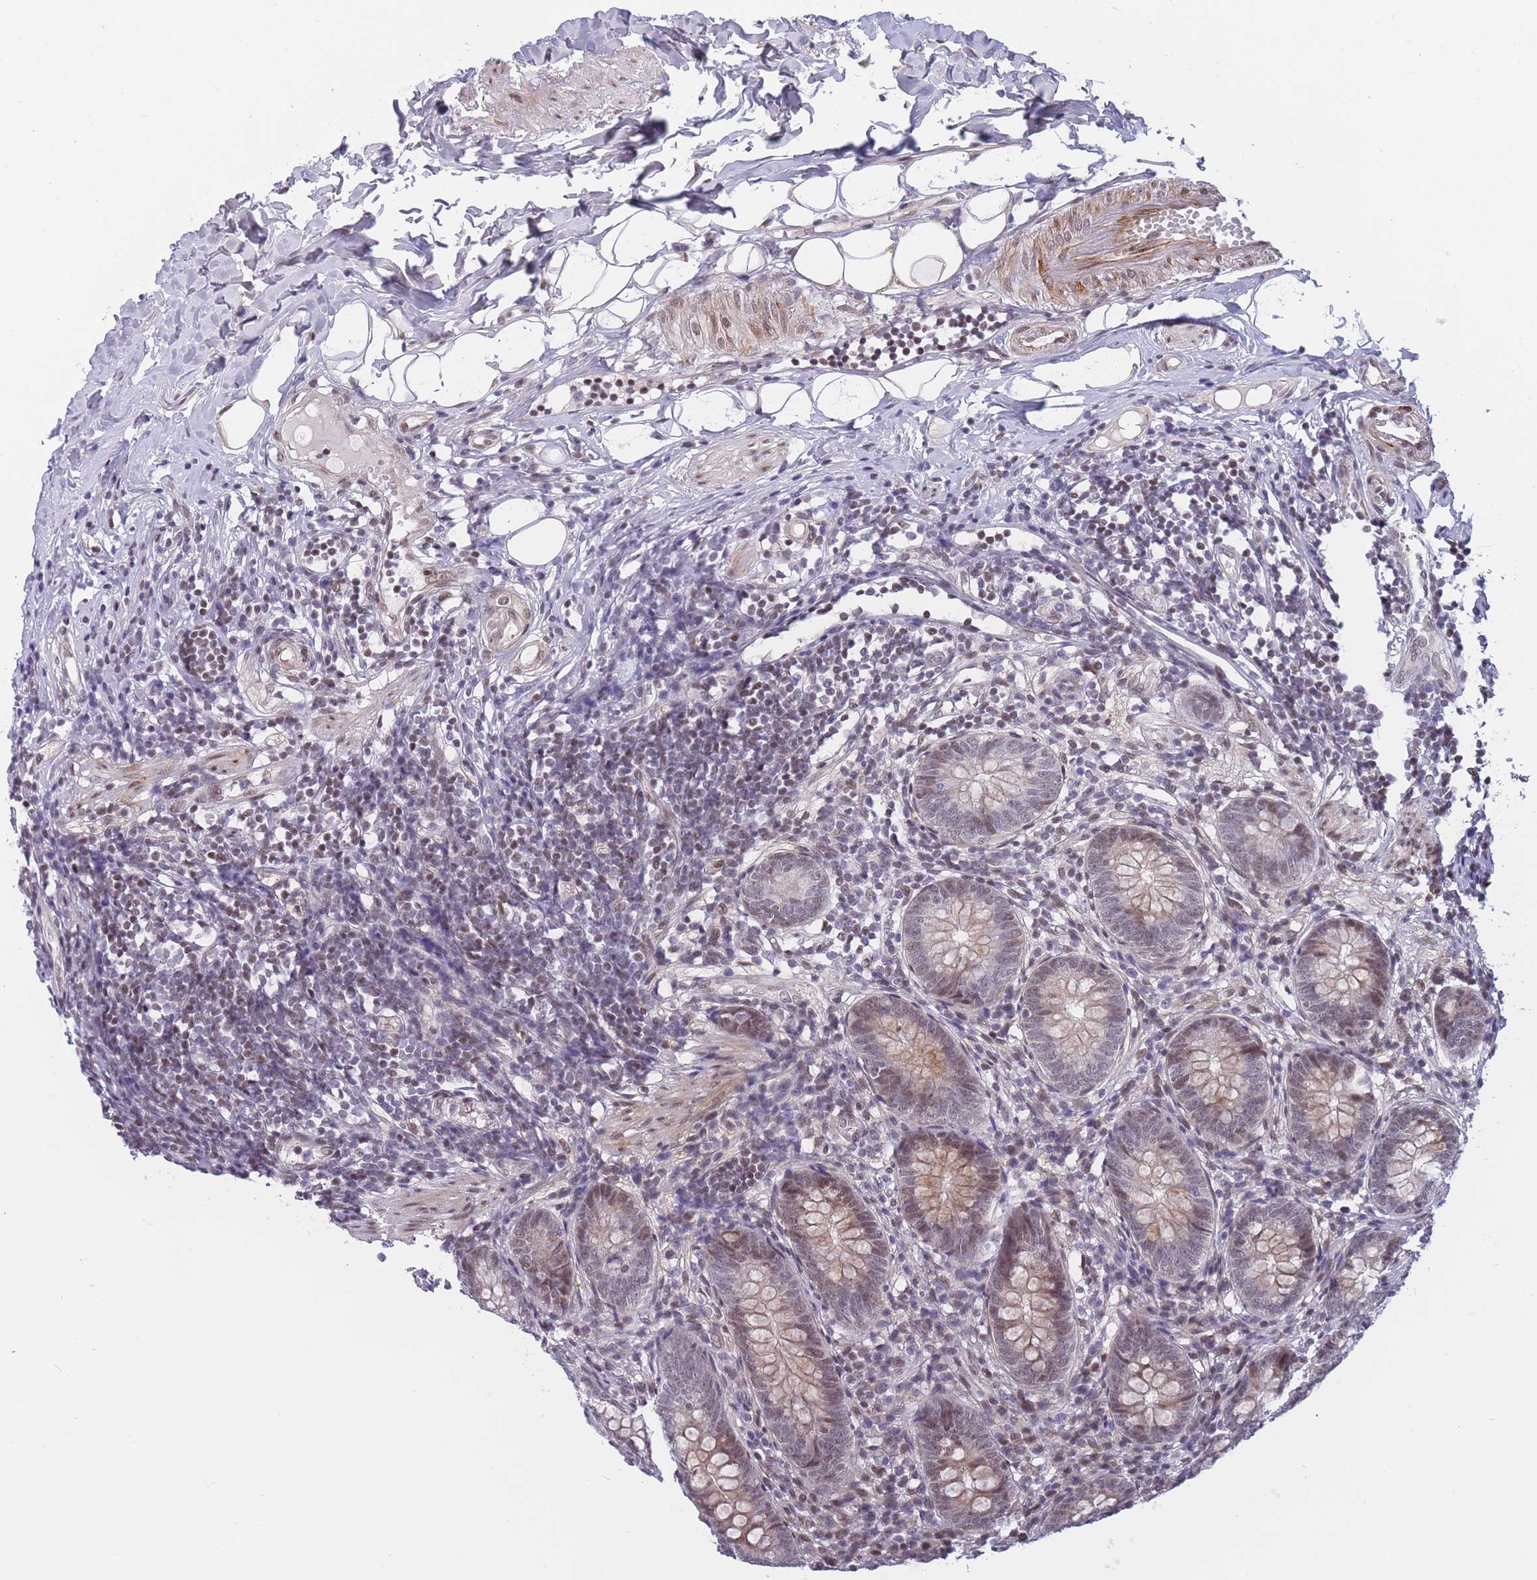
{"staining": {"intensity": "weak", "quantity": "<25%", "location": "cytoplasmic/membranous,nuclear"}, "tissue": "appendix", "cell_type": "Glandular cells", "image_type": "normal", "snomed": [{"axis": "morphology", "description": "Normal tissue, NOS"}, {"axis": "topography", "description": "Appendix"}], "caption": "Photomicrograph shows no significant protein positivity in glandular cells of normal appendix.", "gene": "BCL9L", "patient": {"sex": "female", "age": 62}}